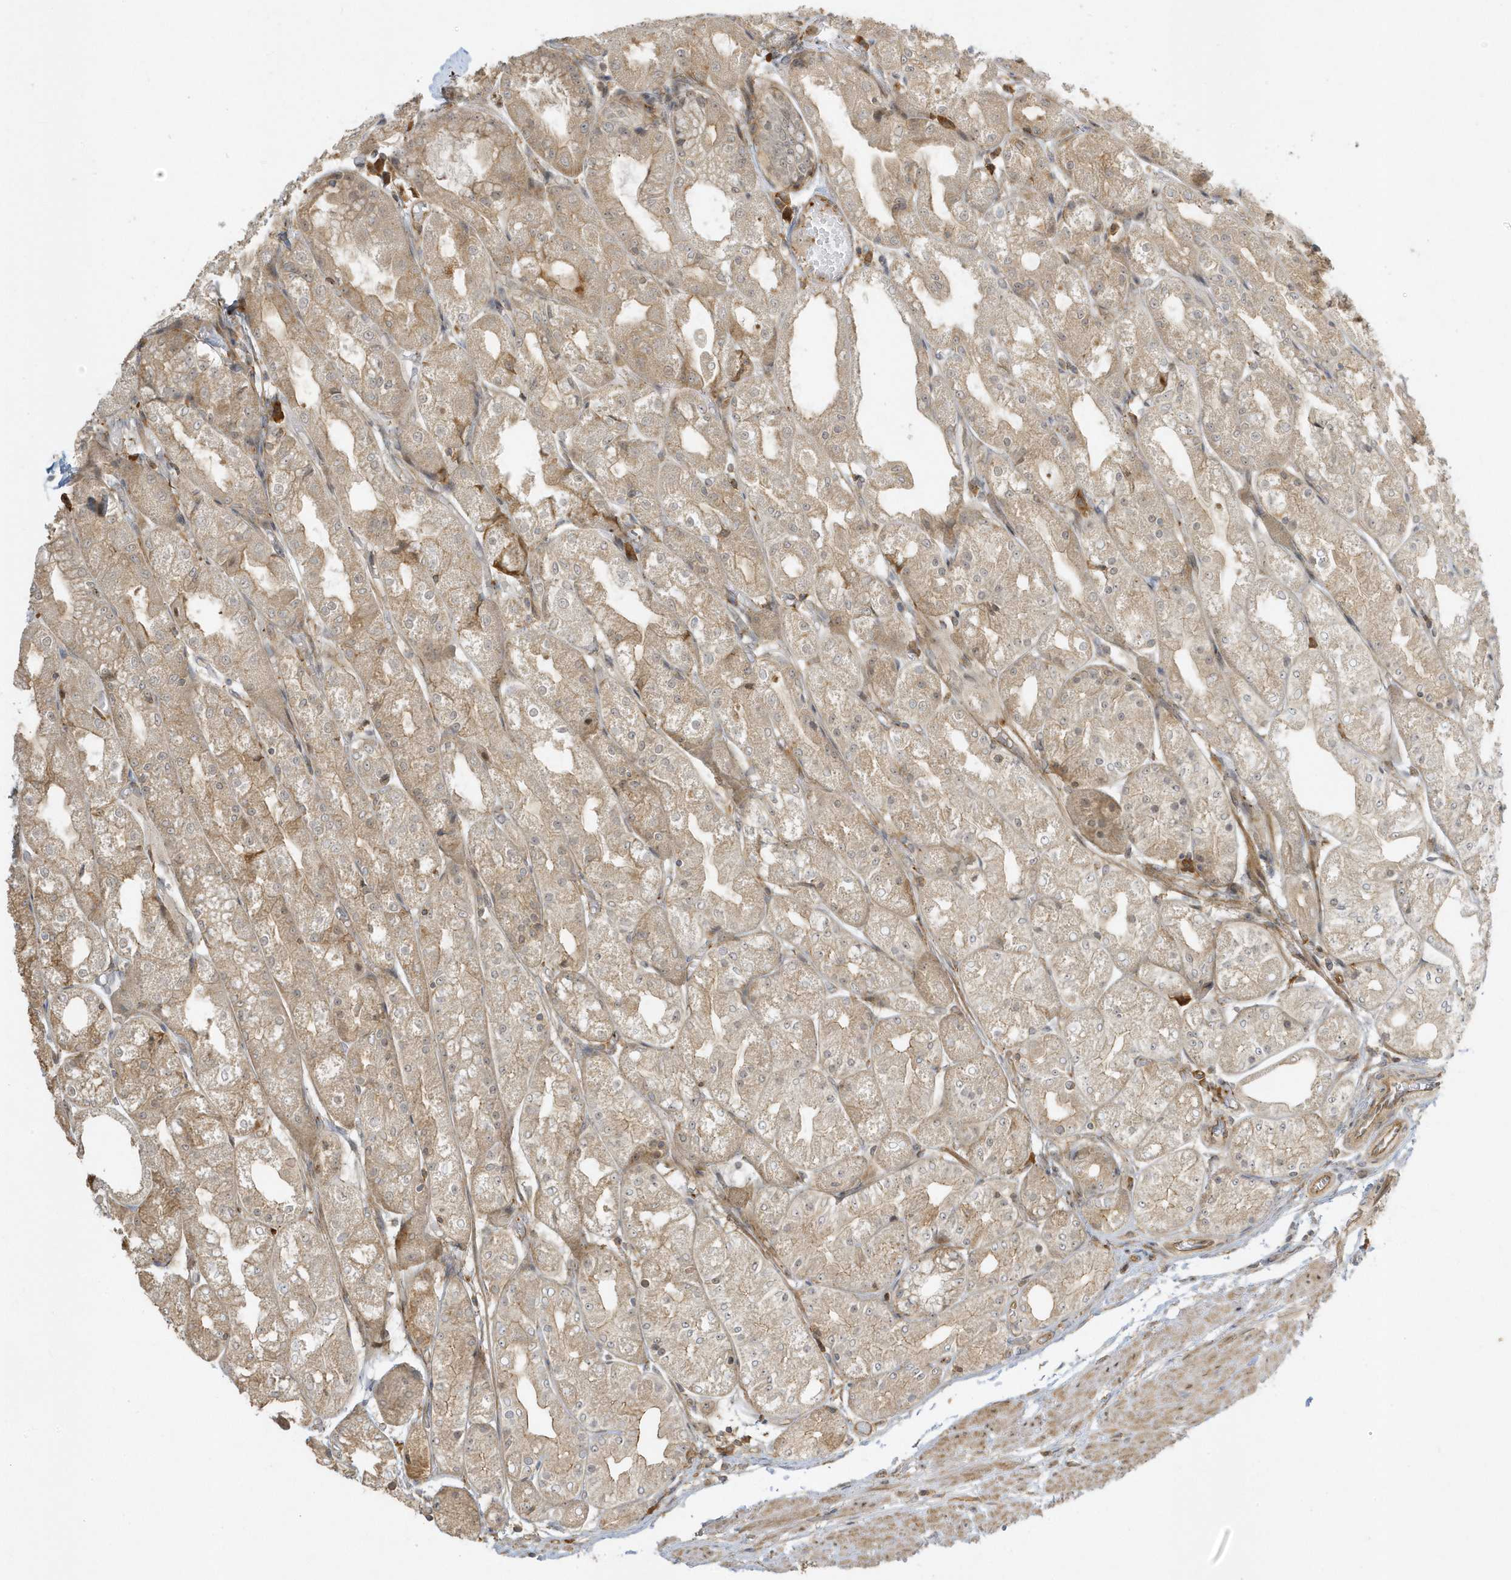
{"staining": {"intensity": "weak", "quantity": ">75%", "location": "cytoplasmic/membranous,nuclear"}, "tissue": "stomach", "cell_type": "Glandular cells", "image_type": "normal", "snomed": [{"axis": "morphology", "description": "Normal tissue, NOS"}, {"axis": "topography", "description": "Stomach, upper"}], "caption": "Immunohistochemical staining of unremarkable human stomach displays low levels of weak cytoplasmic/membranous,nuclear expression in about >75% of glandular cells.", "gene": "ZBTB8A", "patient": {"sex": "male", "age": 72}}